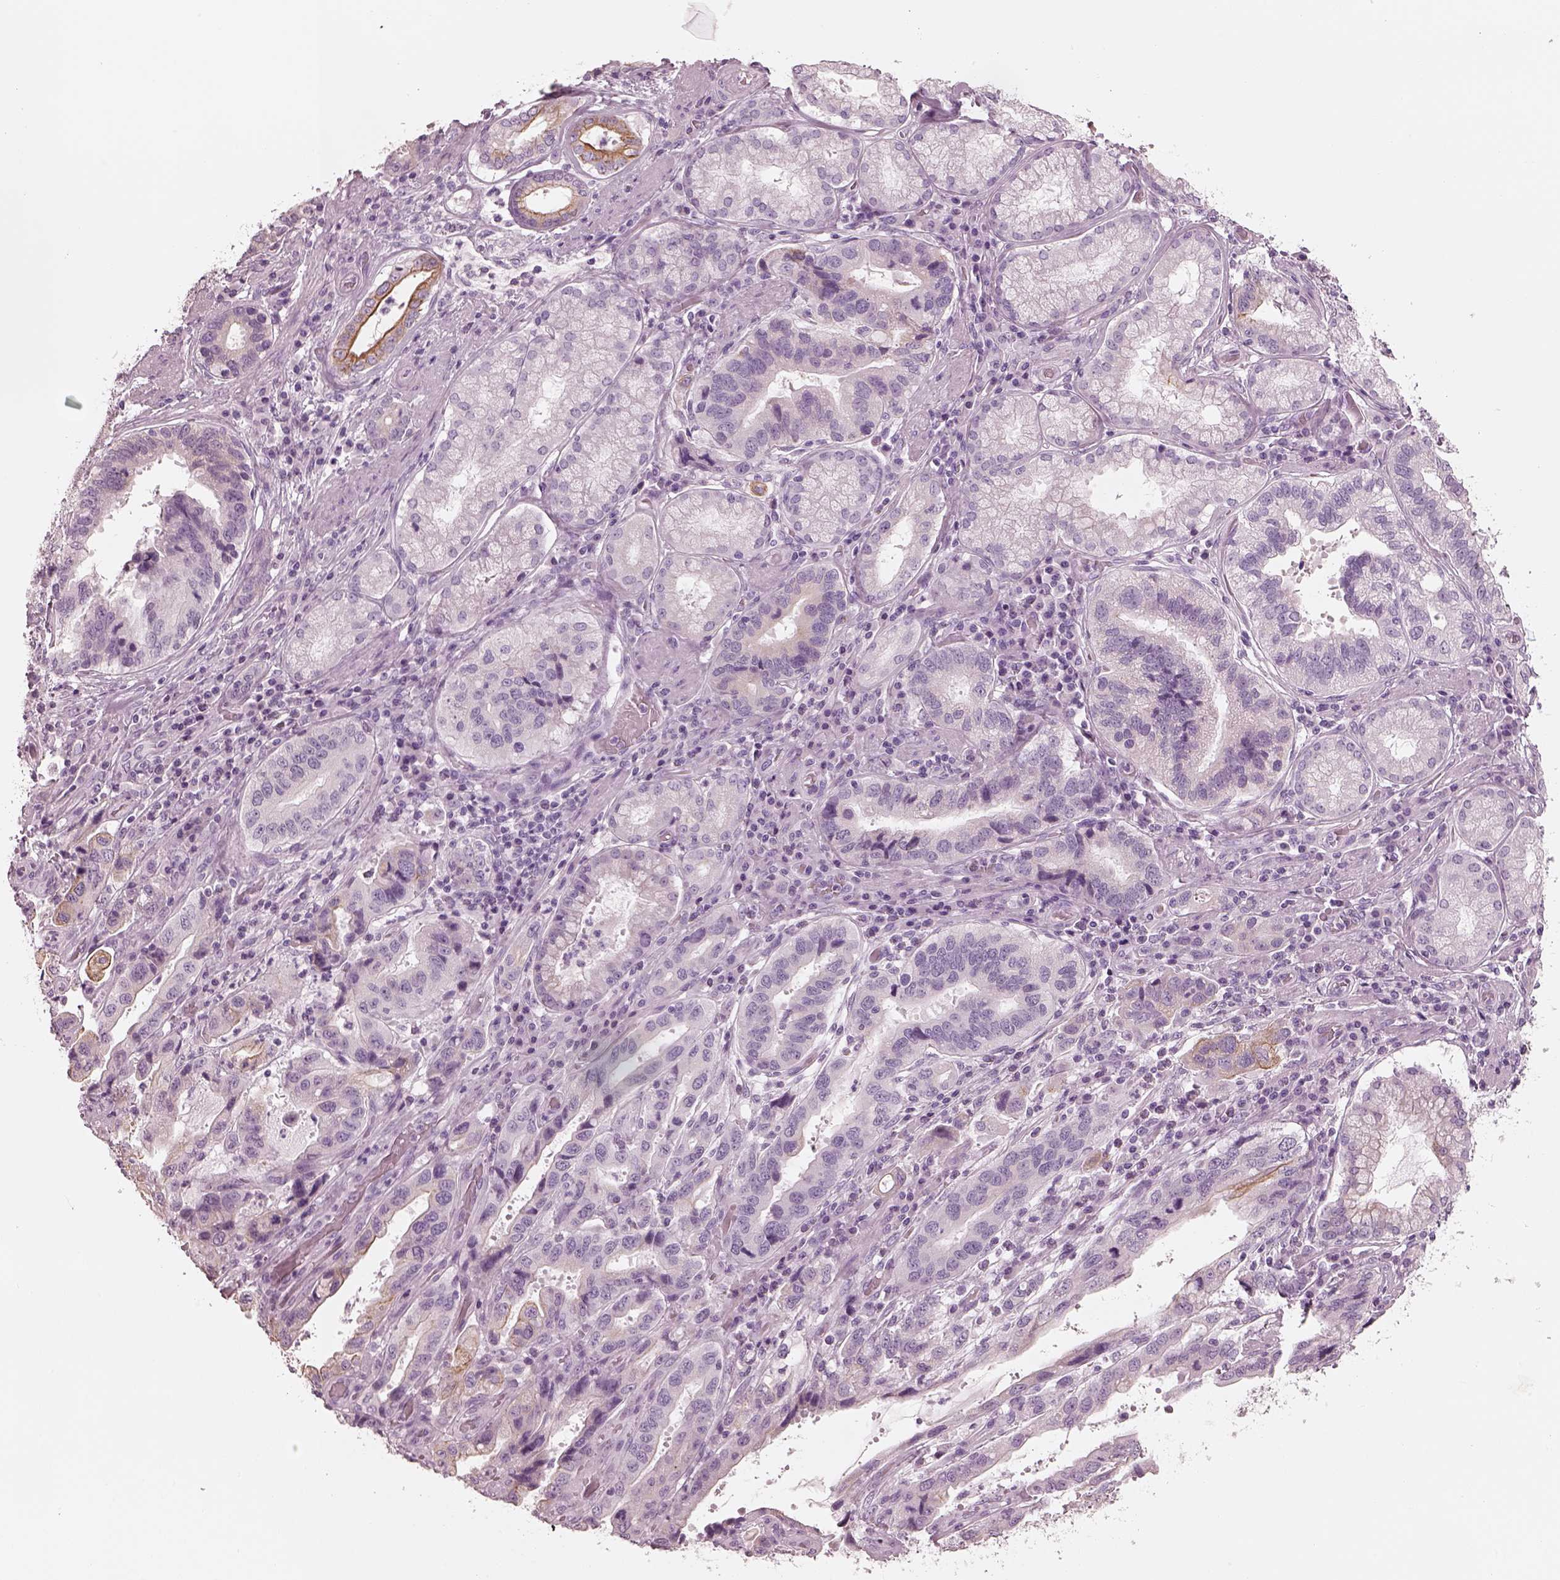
{"staining": {"intensity": "weak", "quantity": "<25%", "location": "cytoplasmic/membranous"}, "tissue": "stomach cancer", "cell_type": "Tumor cells", "image_type": "cancer", "snomed": [{"axis": "morphology", "description": "Adenocarcinoma, NOS"}, {"axis": "topography", "description": "Stomach, lower"}], "caption": "This is an immunohistochemistry (IHC) micrograph of human stomach cancer. There is no staining in tumor cells.", "gene": "PON3", "patient": {"sex": "female", "age": 76}}